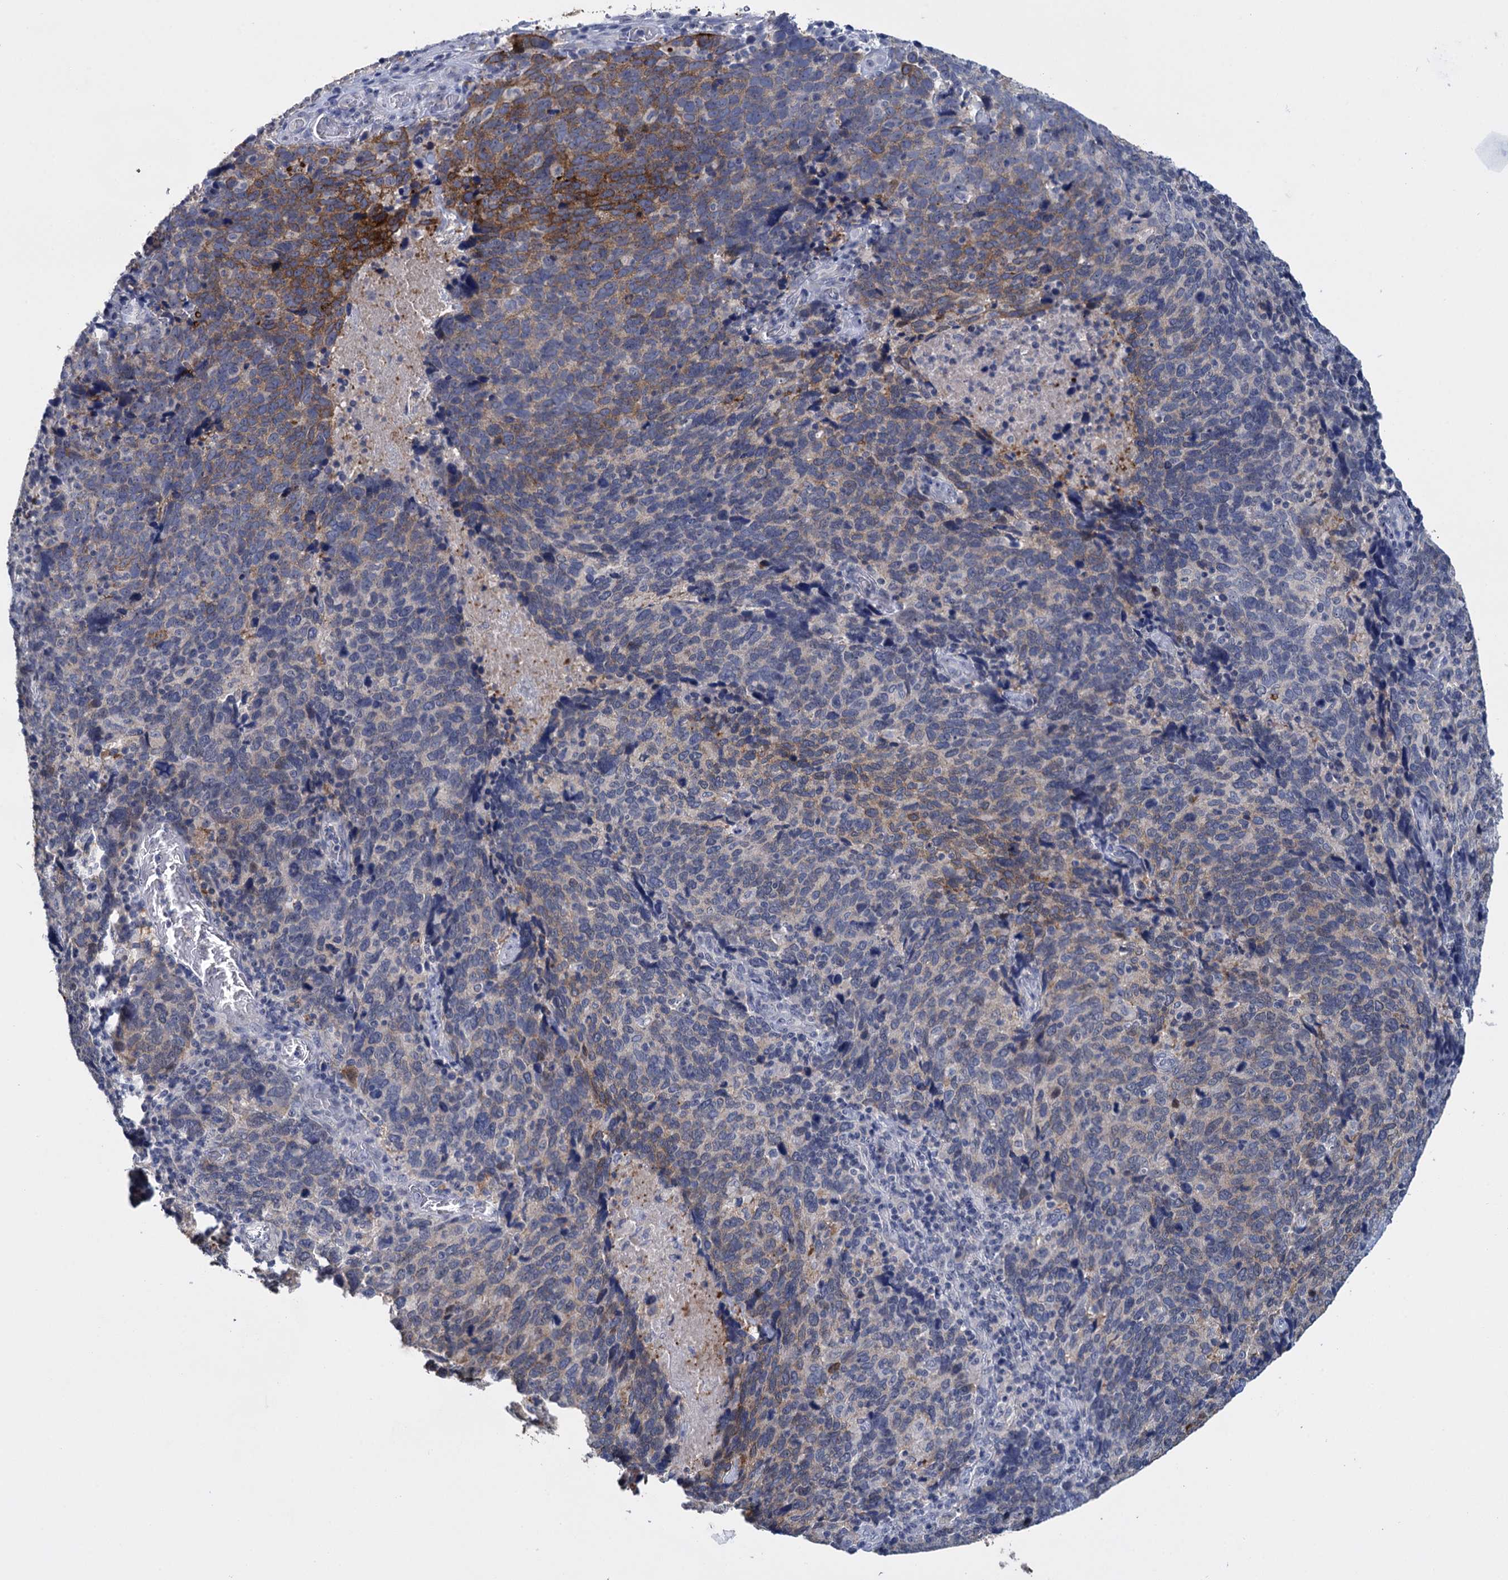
{"staining": {"intensity": "moderate", "quantity": "<25%", "location": "cytoplasmic/membranous,nuclear"}, "tissue": "cervical cancer", "cell_type": "Tumor cells", "image_type": "cancer", "snomed": [{"axis": "morphology", "description": "Squamous cell carcinoma, NOS"}, {"axis": "topography", "description": "Cervix"}], "caption": "Cervical squamous cell carcinoma stained with a protein marker displays moderate staining in tumor cells.", "gene": "SFN", "patient": {"sex": "female", "age": 41}}